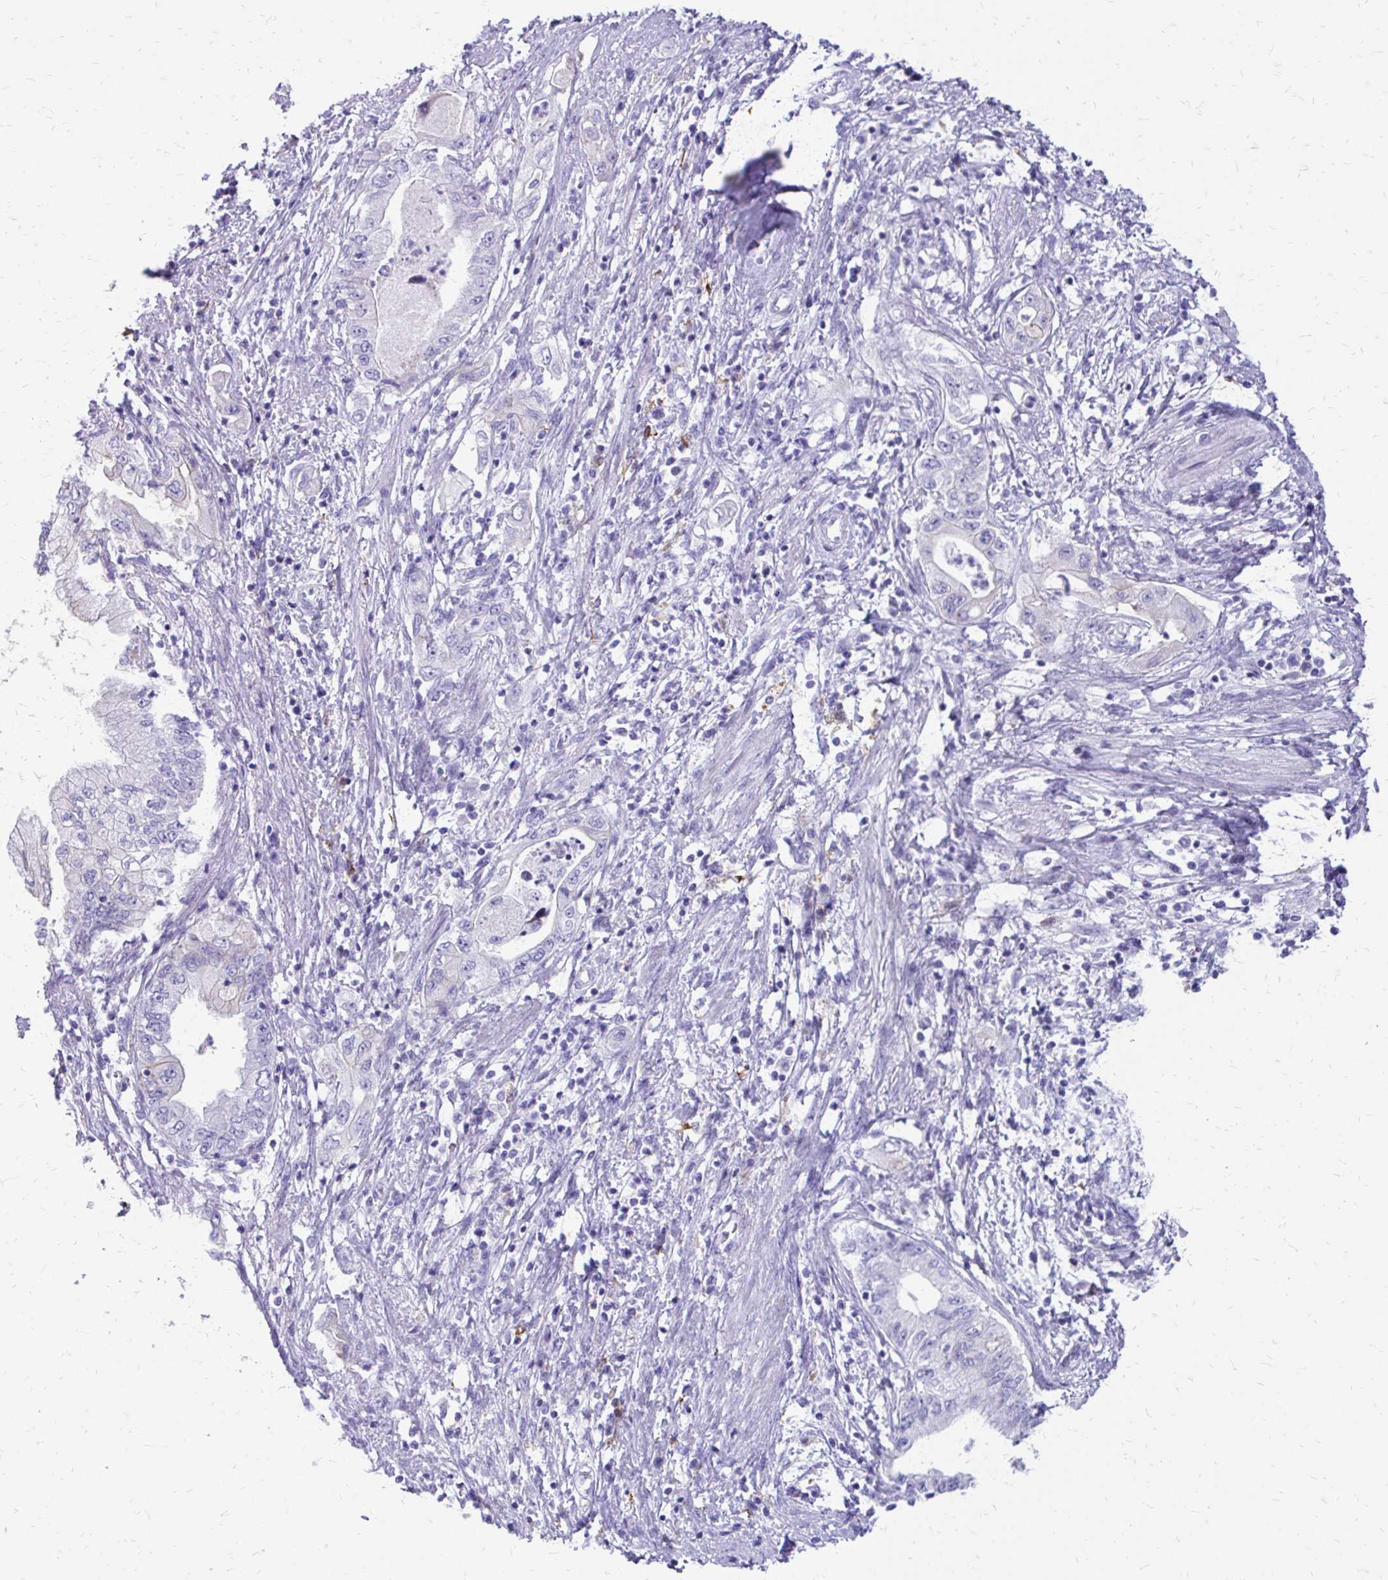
{"staining": {"intensity": "negative", "quantity": "none", "location": "none"}, "tissue": "pancreatic cancer", "cell_type": "Tumor cells", "image_type": "cancer", "snomed": [{"axis": "morphology", "description": "Adenocarcinoma, NOS"}, {"axis": "topography", "description": "Pancreas"}], "caption": "Immunohistochemistry (IHC) micrograph of neoplastic tissue: adenocarcinoma (pancreatic) stained with DAB (3,3'-diaminobenzidine) reveals no significant protein expression in tumor cells.", "gene": "SIGLEC11", "patient": {"sex": "female", "age": 73}}